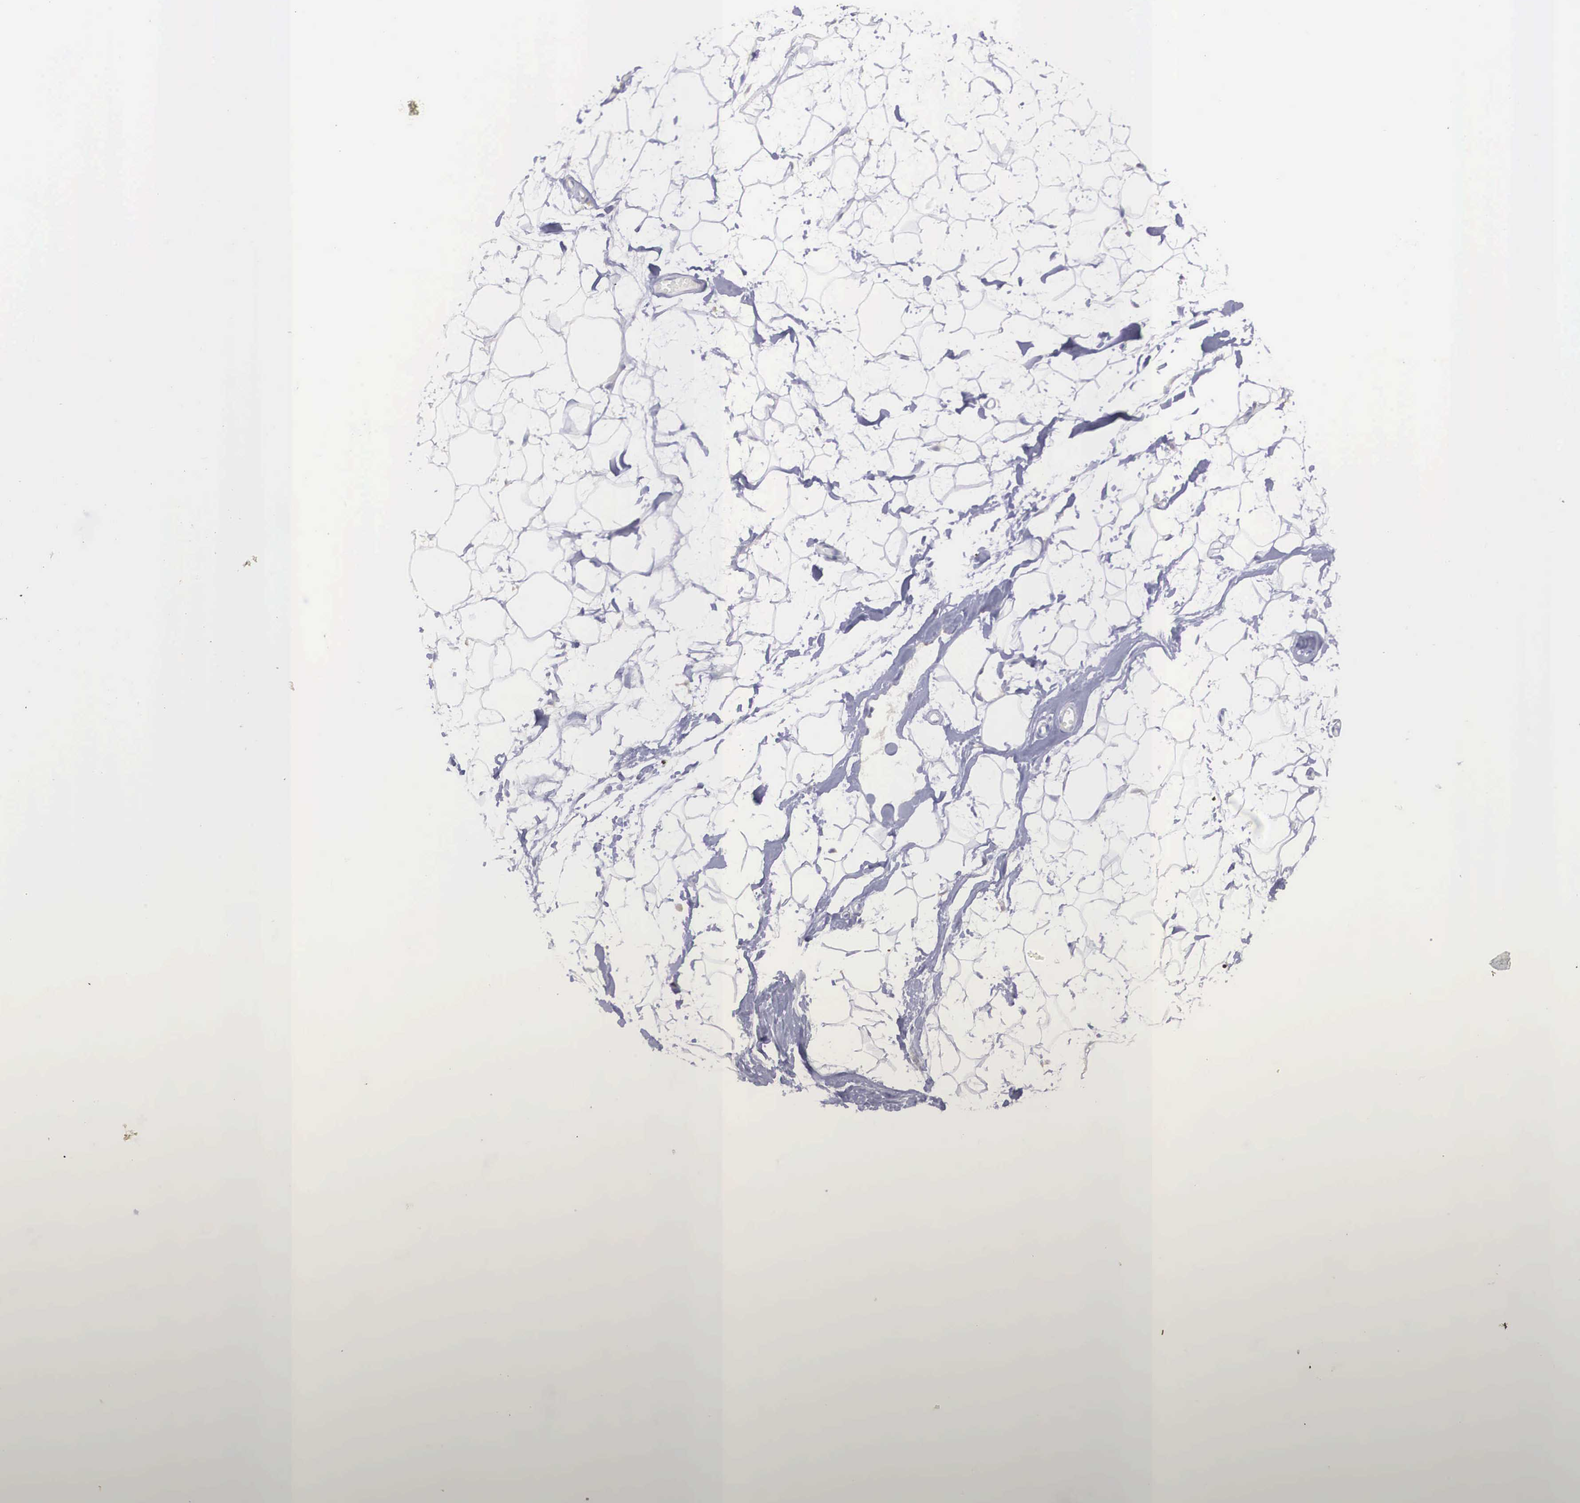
{"staining": {"intensity": "negative", "quantity": "none", "location": "none"}, "tissue": "adipose tissue", "cell_type": "Adipocytes", "image_type": "normal", "snomed": [{"axis": "morphology", "description": "Normal tissue, NOS"}, {"axis": "topography", "description": "Breast"}], "caption": "DAB immunohistochemical staining of normal adipose tissue displays no significant positivity in adipocytes.", "gene": "REPS2", "patient": {"sex": "female", "age": 44}}